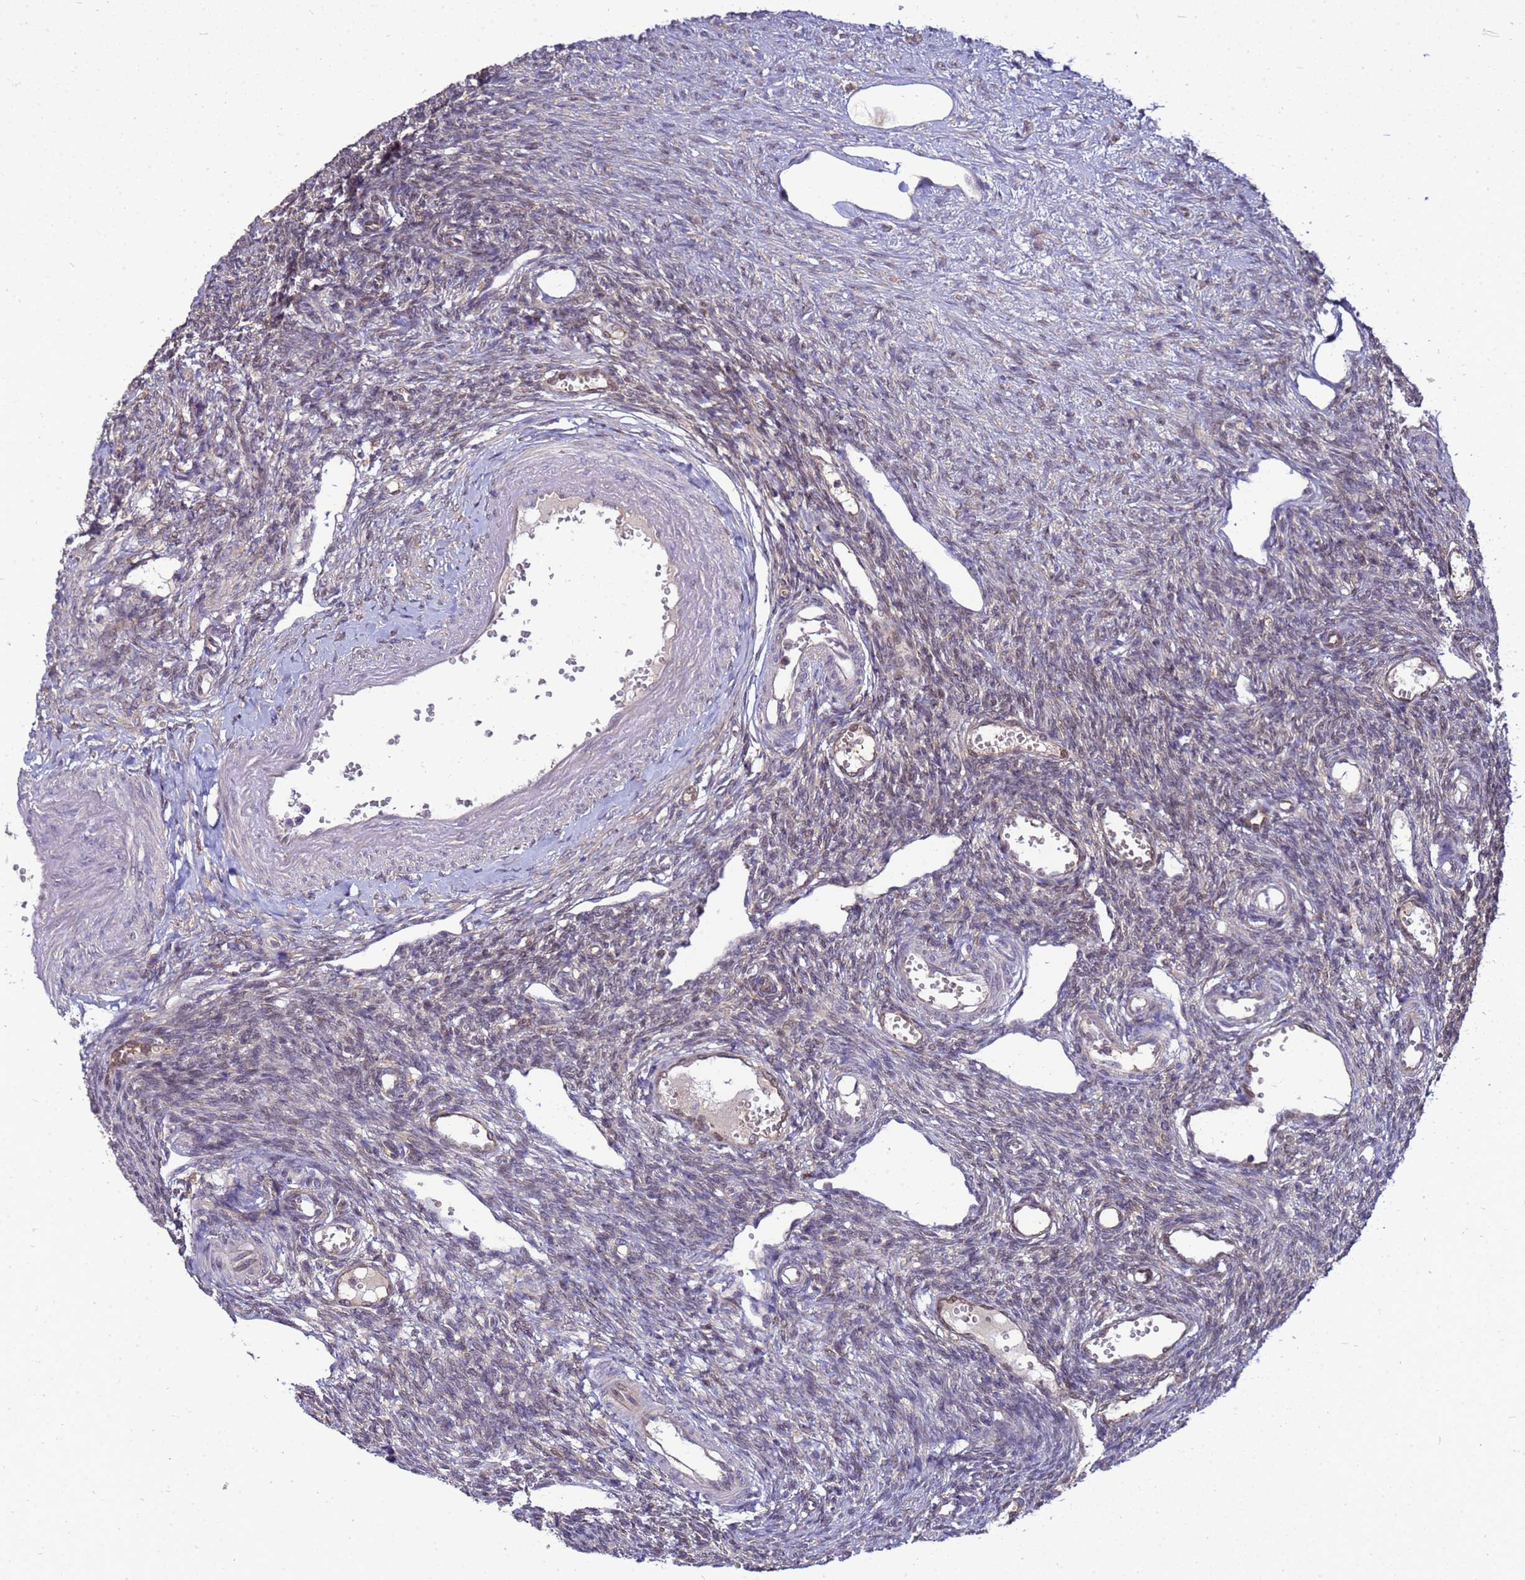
{"staining": {"intensity": "strong", "quantity": ">75%", "location": "cytoplasmic/membranous"}, "tissue": "ovary", "cell_type": "Follicle cells", "image_type": "normal", "snomed": [{"axis": "morphology", "description": "Normal tissue, NOS"}, {"axis": "morphology", "description": "Cyst, NOS"}, {"axis": "topography", "description": "Ovary"}], "caption": "Immunohistochemical staining of unremarkable human ovary shows >75% levels of strong cytoplasmic/membranous protein expression in about >75% of follicle cells. (DAB IHC with brightfield microscopy, high magnification).", "gene": "EIF4EBP3", "patient": {"sex": "female", "age": 33}}